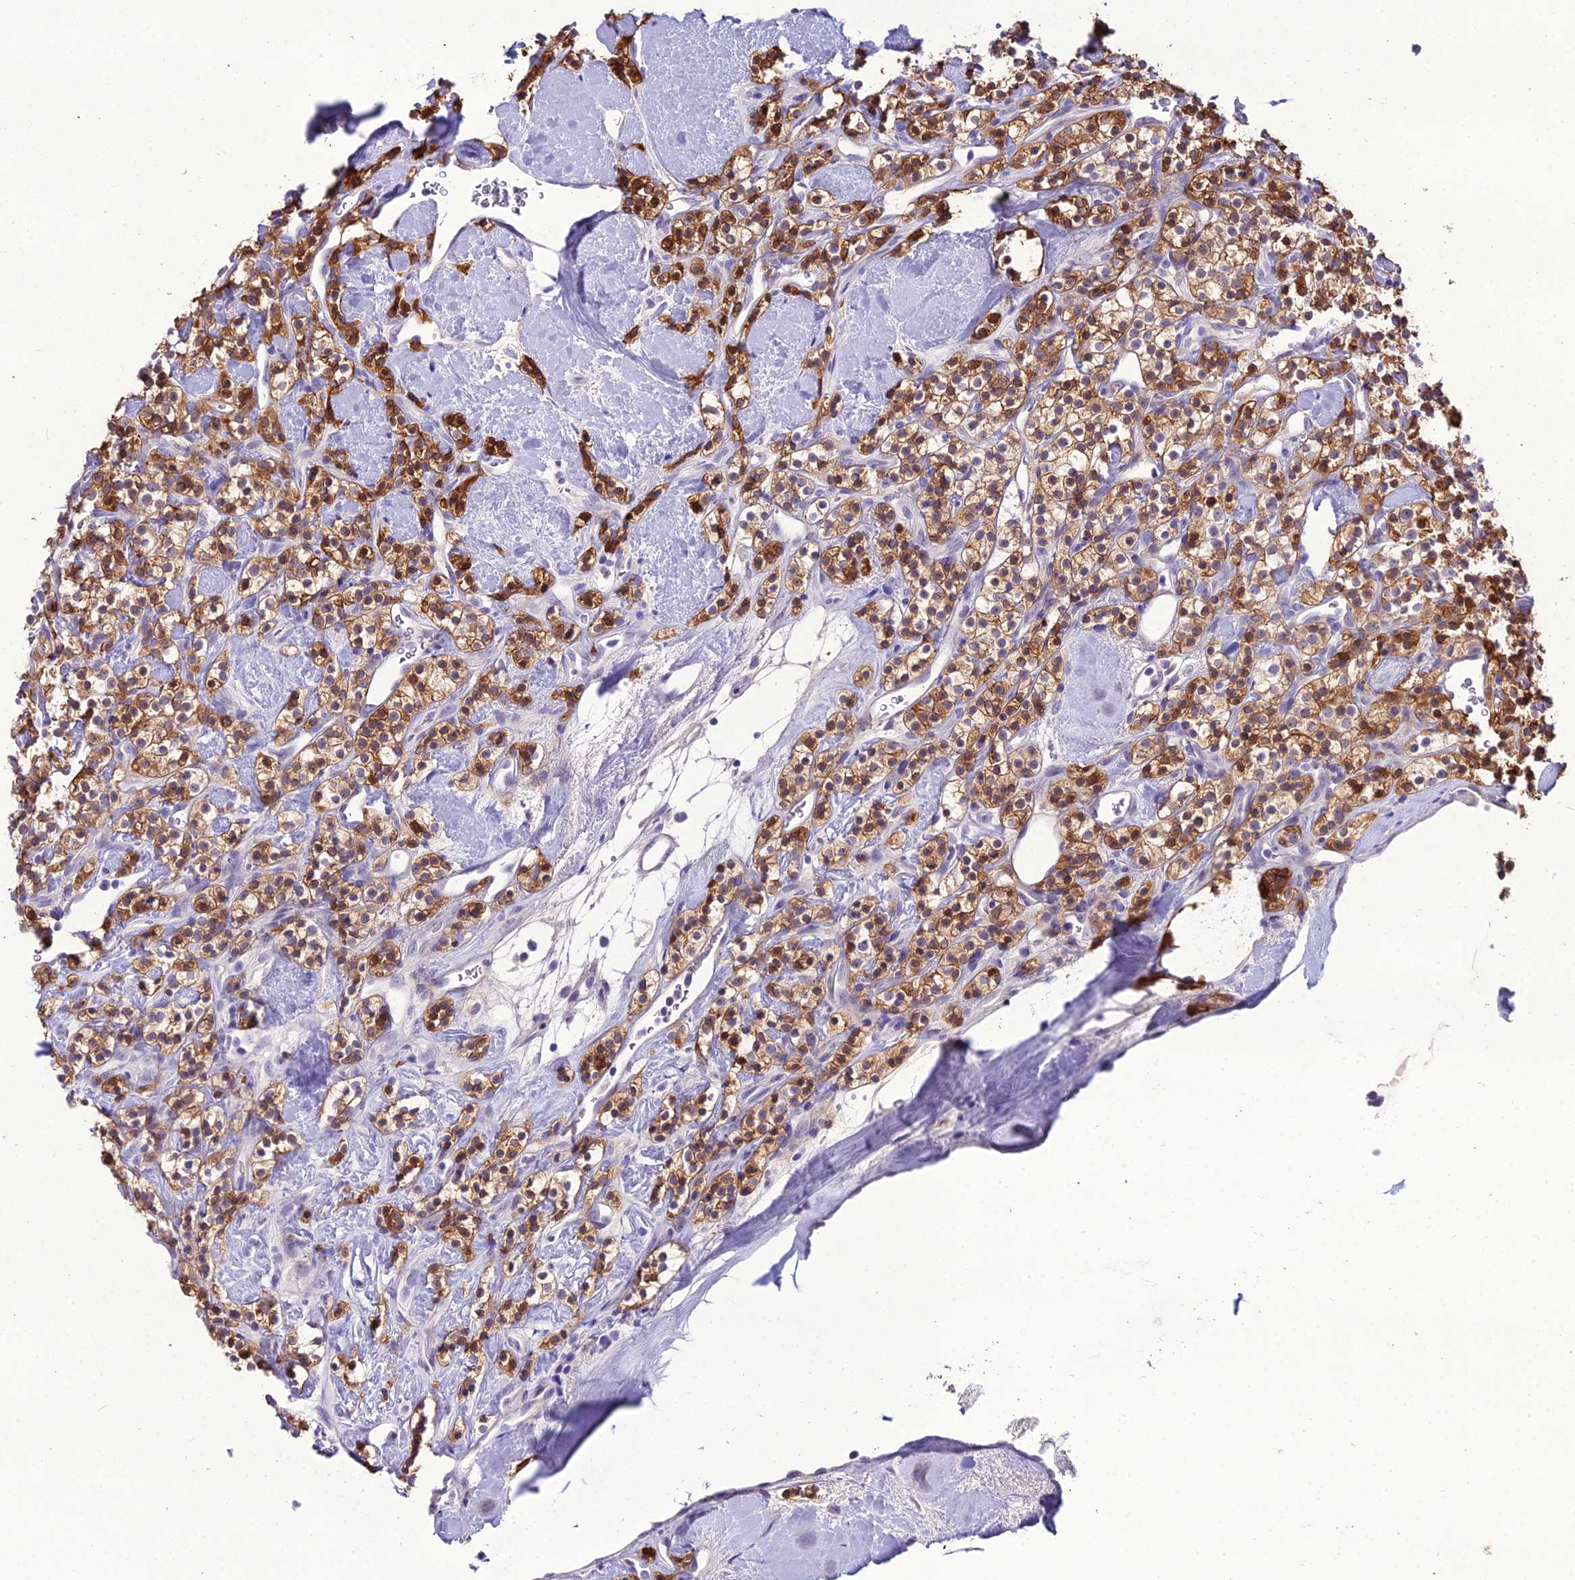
{"staining": {"intensity": "moderate", "quantity": ">75%", "location": "cytoplasmic/membranous"}, "tissue": "renal cancer", "cell_type": "Tumor cells", "image_type": "cancer", "snomed": [{"axis": "morphology", "description": "Adenocarcinoma, NOS"}, {"axis": "topography", "description": "Kidney"}], "caption": "An immunohistochemistry micrograph of neoplastic tissue is shown. Protein staining in brown highlights moderate cytoplasmic/membranous positivity in renal adenocarcinoma within tumor cells.", "gene": "MB21D2", "patient": {"sex": "male", "age": 77}}